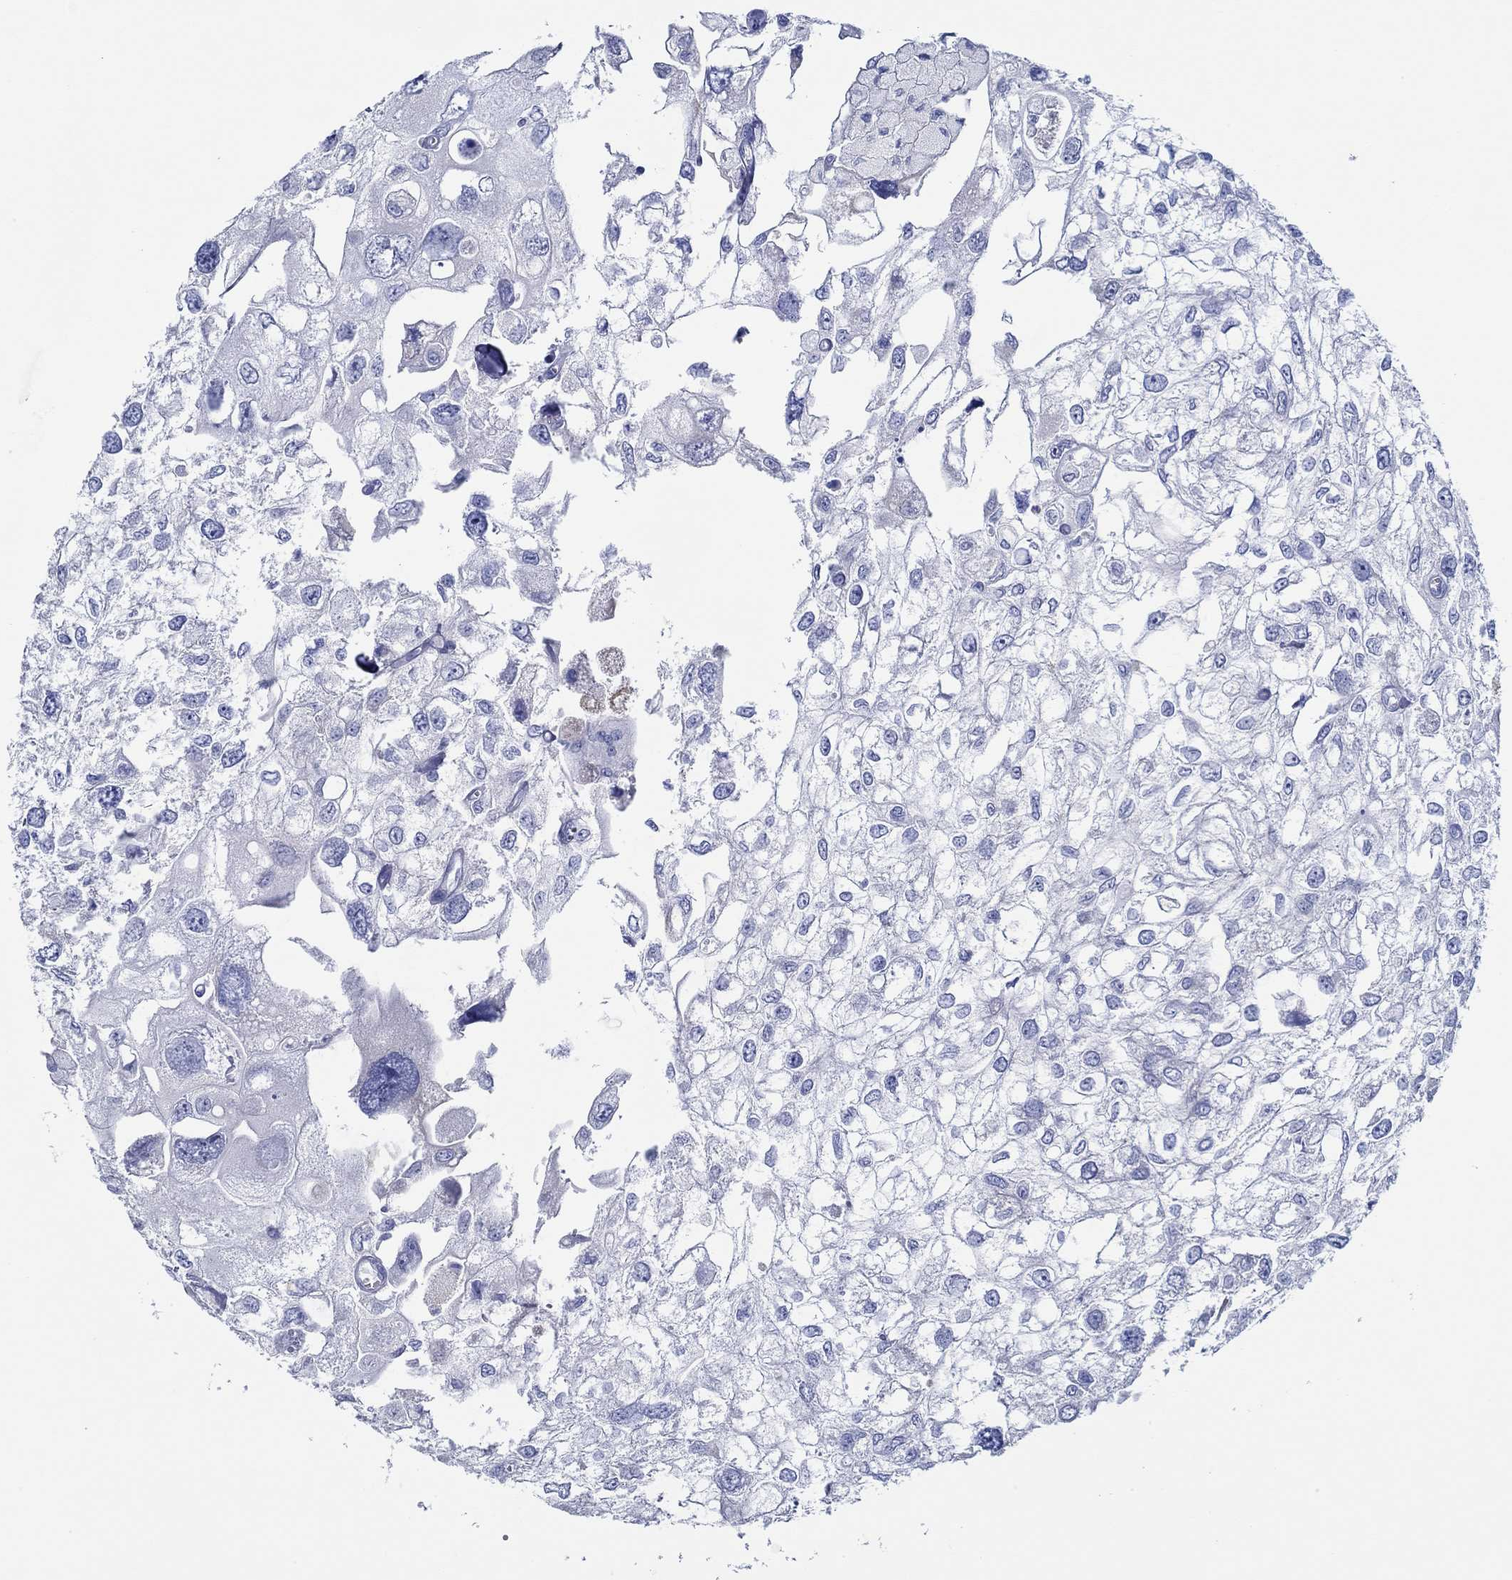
{"staining": {"intensity": "negative", "quantity": "none", "location": "none"}, "tissue": "urothelial cancer", "cell_type": "Tumor cells", "image_type": "cancer", "snomed": [{"axis": "morphology", "description": "Urothelial carcinoma, High grade"}, {"axis": "topography", "description": "Urinary bladder"}], "caption": "Histopathology image shows no significant protein expression in tumor cells of urothelial carcinoma (high-grade). (Brightfield microscopy of DAB (3,3'-diaminobenzidine) IHC at high magnification).", "gene": "IGFBP6", "patient": {"sex": "male", "age": 59}}